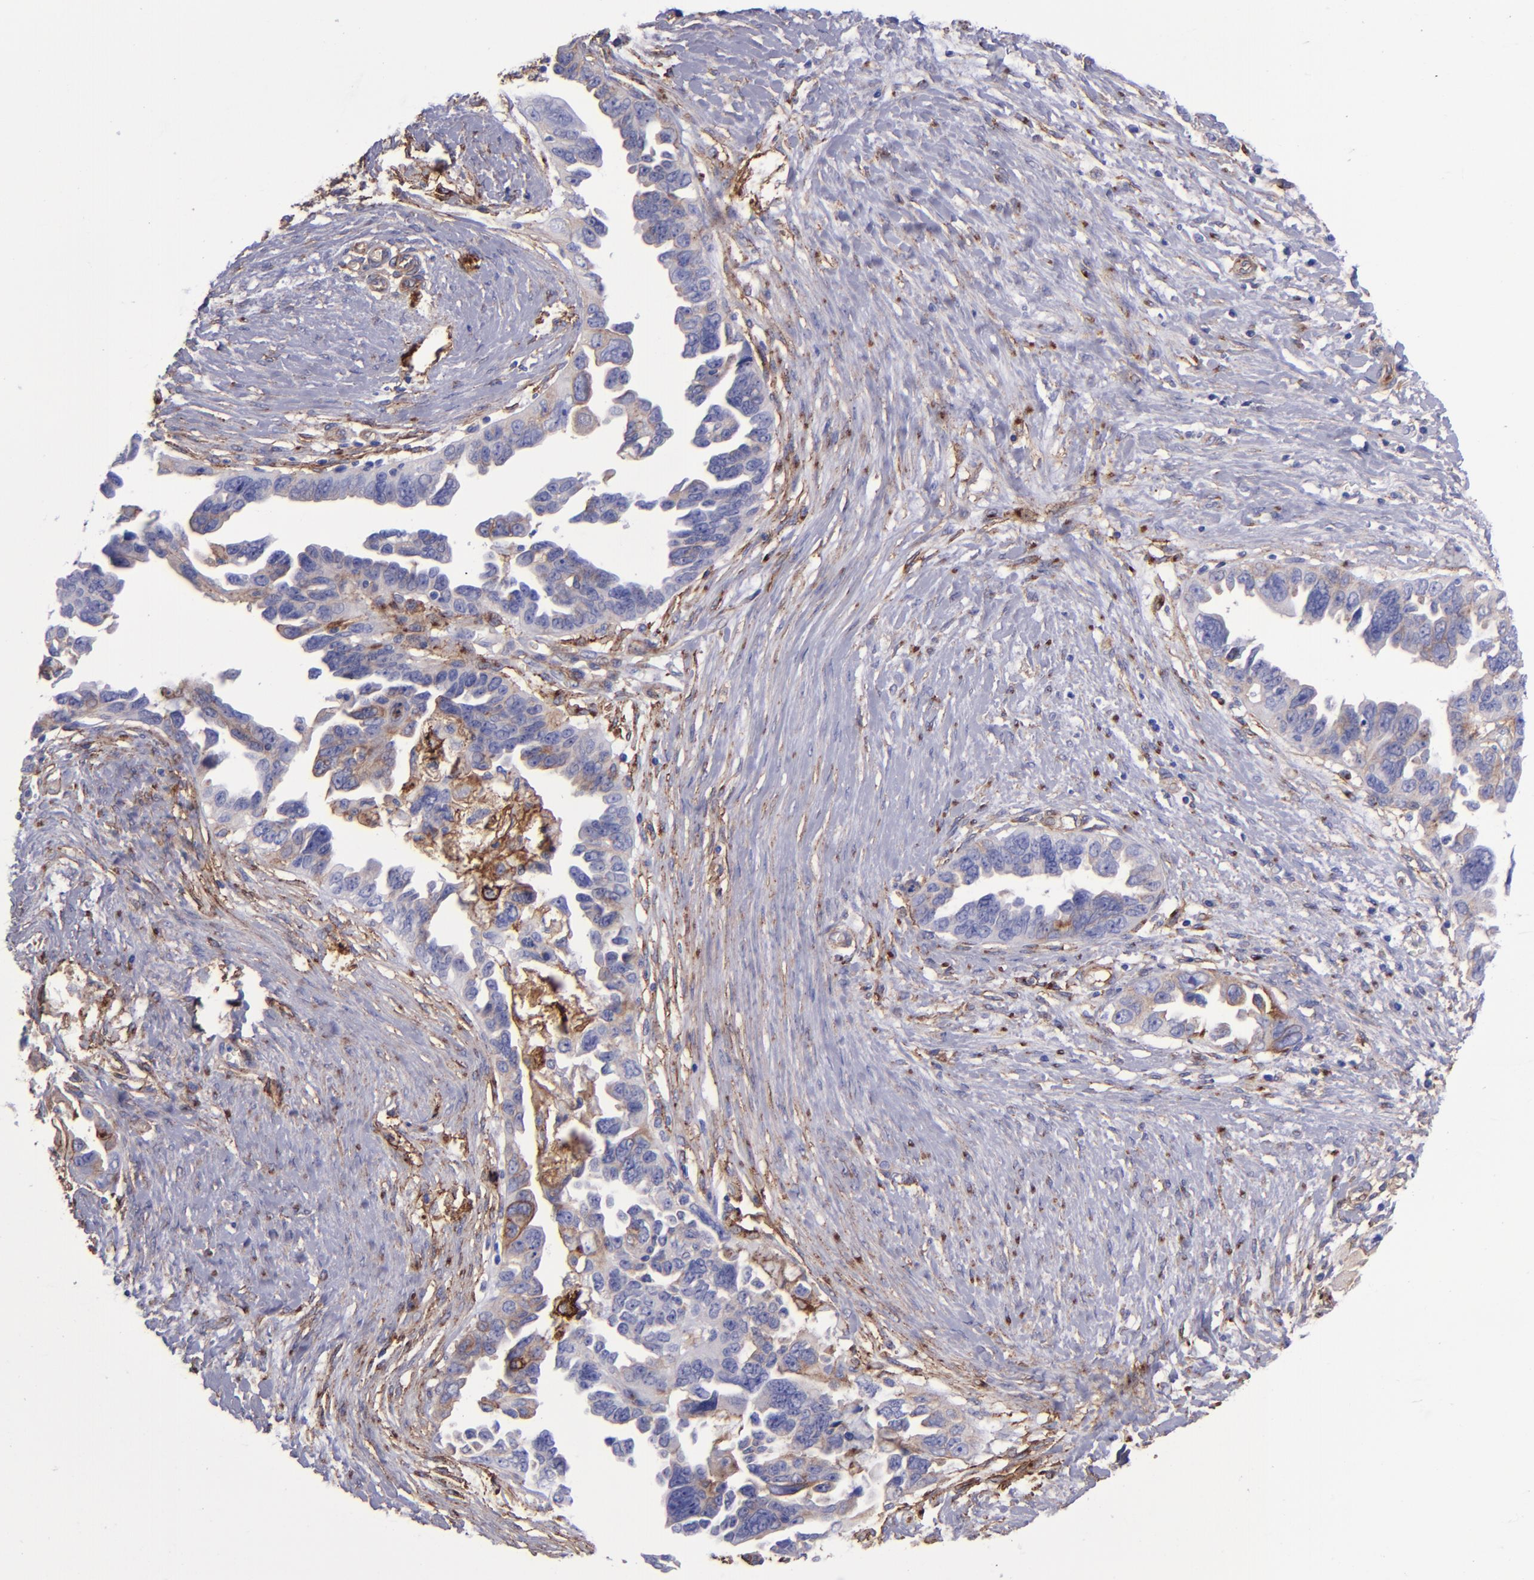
{"staining": {"intensity": "moderate", "quantity": "<25%", "location": "cytoplasmic/membranous"}, "tissue": "ovarian cancer", "cell_type": "Tumor cells", "image_type": "cancer", "snomed": [{"axis": "morphology", "description": "Cystadenocarcinoma, serous, NOS"}, {"axis": "topography", "description": "Ovary"}], "caption": "Immunohistochemistry (IHC) image of neoplastic tissue: serous cystadenocarcinoma (ovarian) stained using immunohistochemistry shows low levels of moderate protein expression localized specifically in the cytoplasmic/membranous of tumor cells, appearing as a cytoplasmic/membranous brown color.", "gene": "ITGAV", "patient": {"sex": "female", "age": 63}}